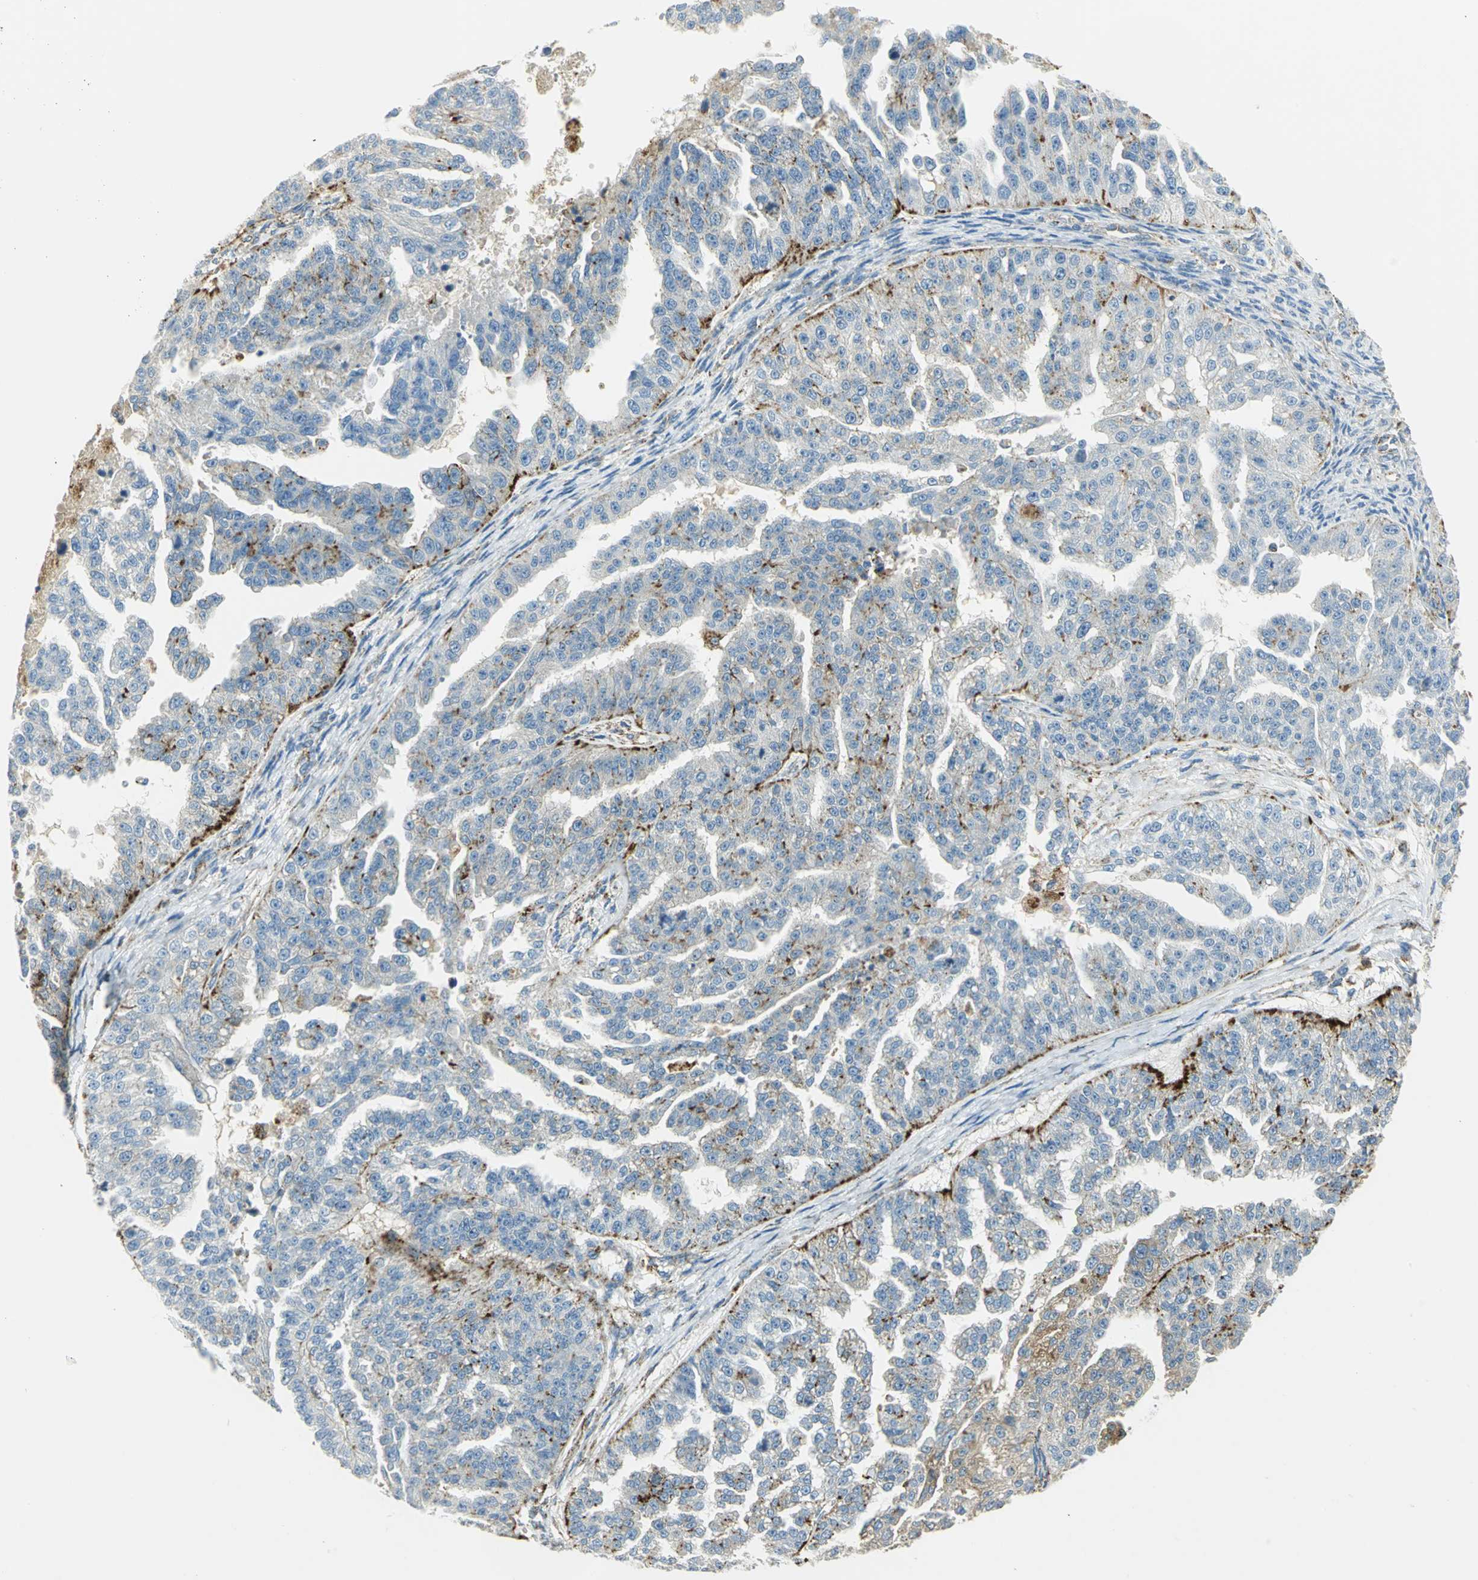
{"staining": {"intensity": "moderate", "quantity": "25%-75%", "location": "cytoplasmic/membranous"}, "tissue": "ovarian cancer", "cell_type": "Tumor cells", "image_type": "cancer", "snomed": [{"axis": "morphology", "description": "Cystadenocarcinoma, serous, NOS"}, {"axis": "topography", "description": "Ovary"}], "caption": "Tumor cells demonstrate moderate cytoplasmic/membranous positivity in about 25%-75% of cells in ovarian cancer.", "gene": "ARSA", "patient": {"sex": "female", "age": 58}}